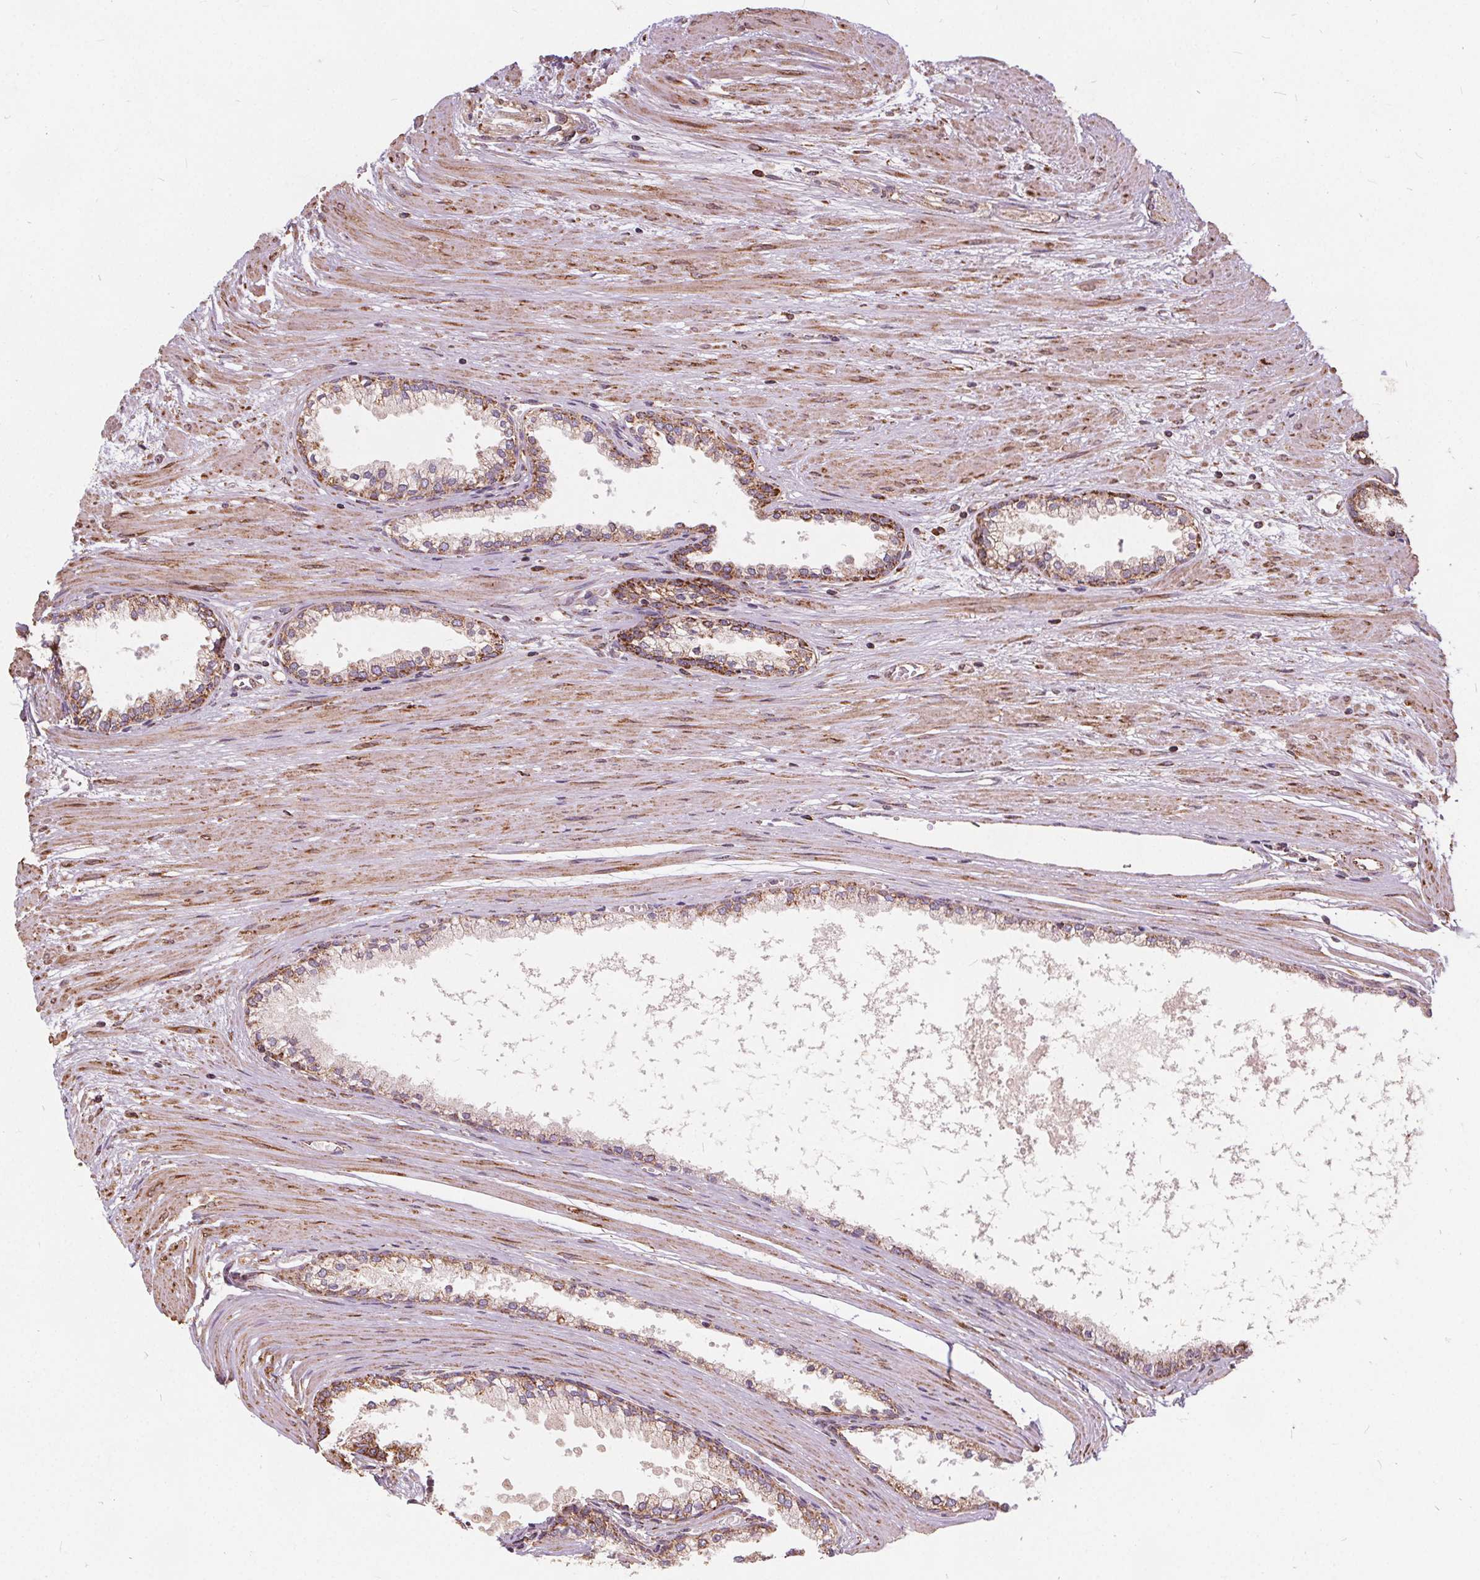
{"staining": {"intensity": "moderate", "quantity": ">75%", "location": "cytoplasmic/membranous"}, "tissue": "prostate cancer", "cell_type": "Tumor cells", "image_type": "cancer", "snomed": [{"axis": "morphology", "description": "Adenocarcinoma, Medium grade"}, {"axis": "topography", "description": "Prostate"}], "caption": "Immunohistochemistry (IHC) staining of medium-grade adenocarcinoma (prostate), which exhibits medium levels of moderate cytoplasmic/membranous positivity in approximately >75% of tumor cells indicating moderate cytoplasmic/membranous protein positivity. The staining was performed using DAB (brown) for protein detection and nuclei were counterstained in hematoxylin (blue).", "gene": "PLSCR3", "patient": {"sex": "male", "age": 57}}